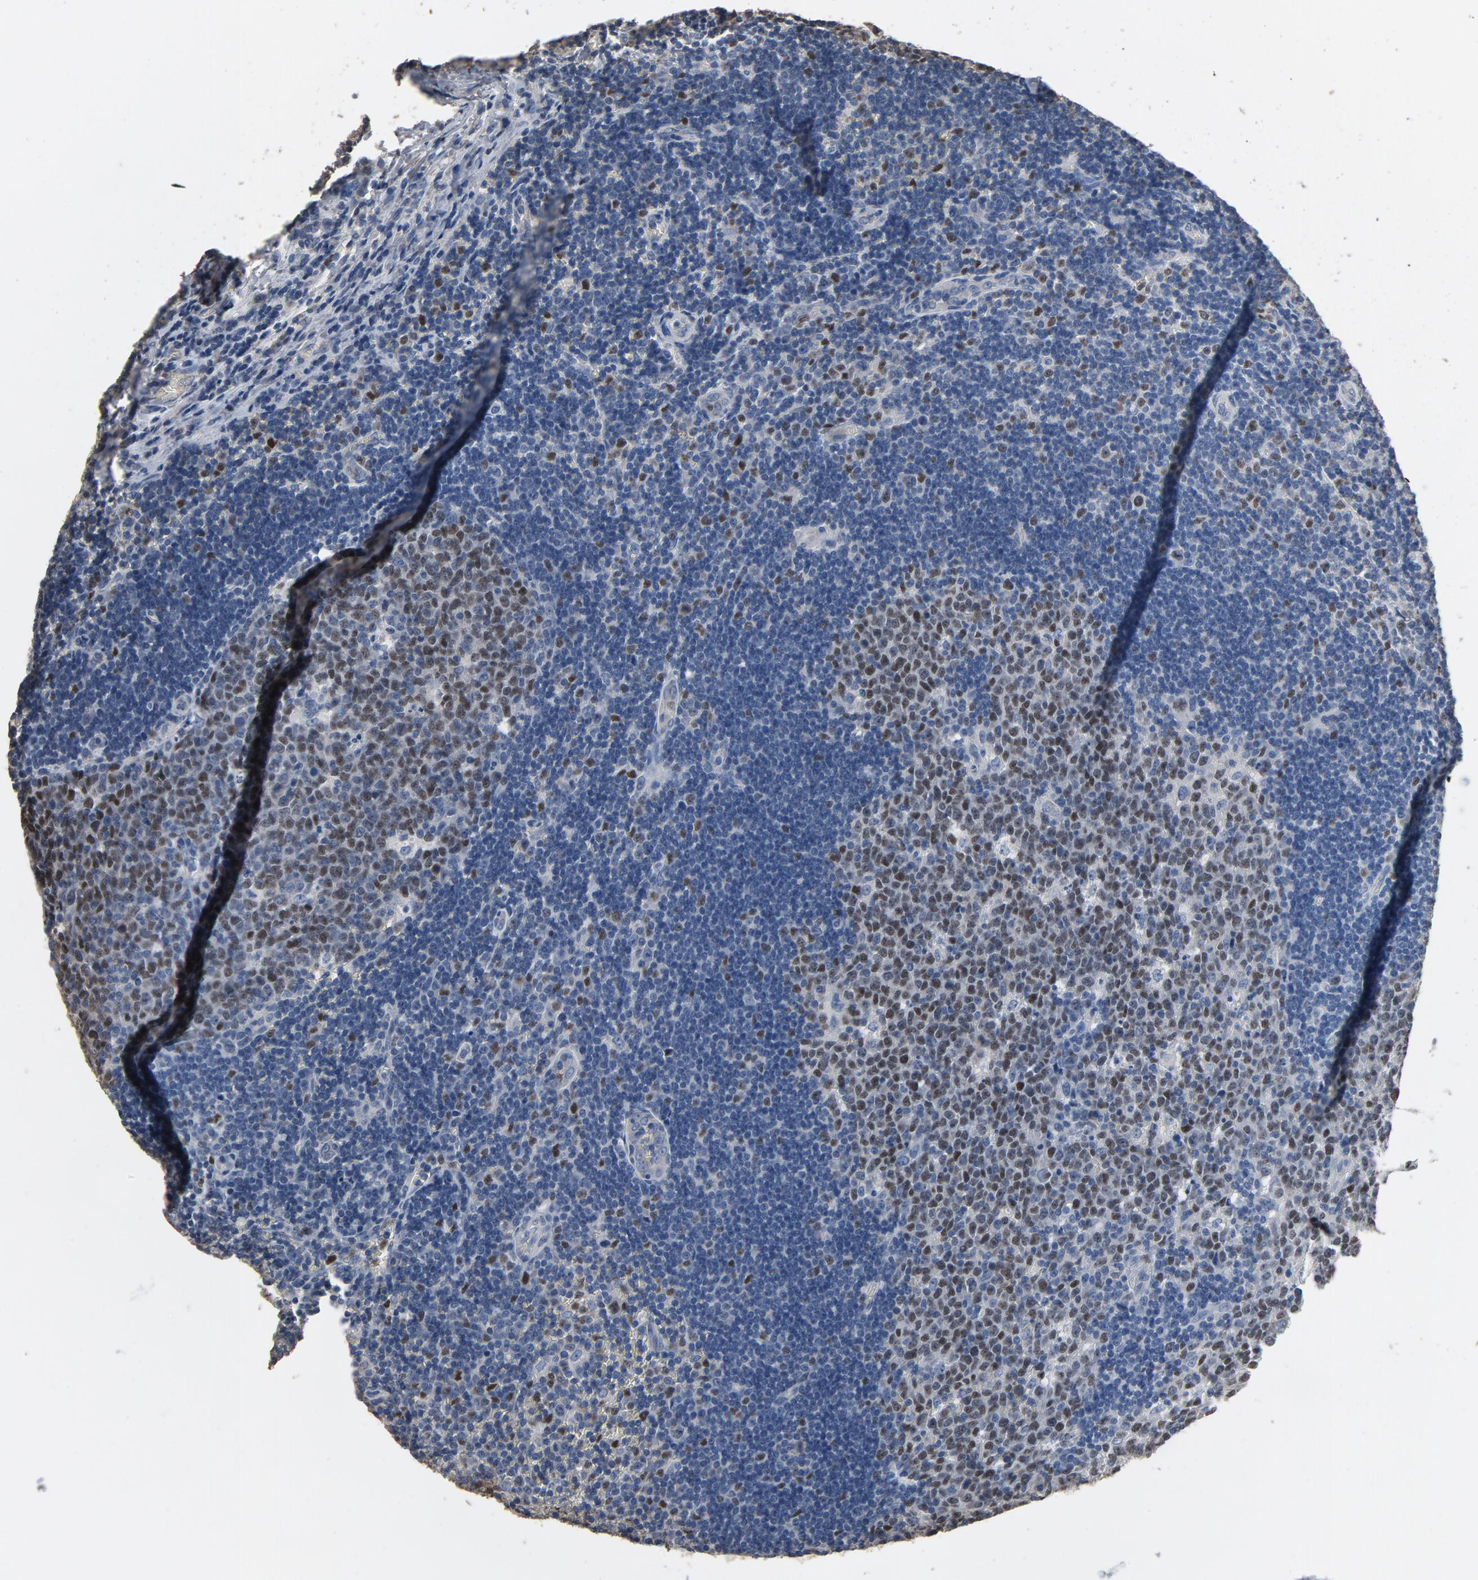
{"staining": {"intensity": "moderate", "quantity": ">75%", "location": "nuclear"}, "tissue": "lymph node", "cell_type": "Germinal center cells", "image_type": "normal", "snomed": [{"axis": "morphology", "description": "Normal tissue, NOS"}, {"axis": "topography", "description": "Lymph node"}, {"axis": "topography", "description": "Salivary gland"}], "caption": "Protein expression analysis of normal lymph node displays moderate nuclear staining in approximately >75% of germinal center cells. Nuclei are stained in blue.", "gene": "SOX6", "patient": {"sex": "male", "age": 8}}